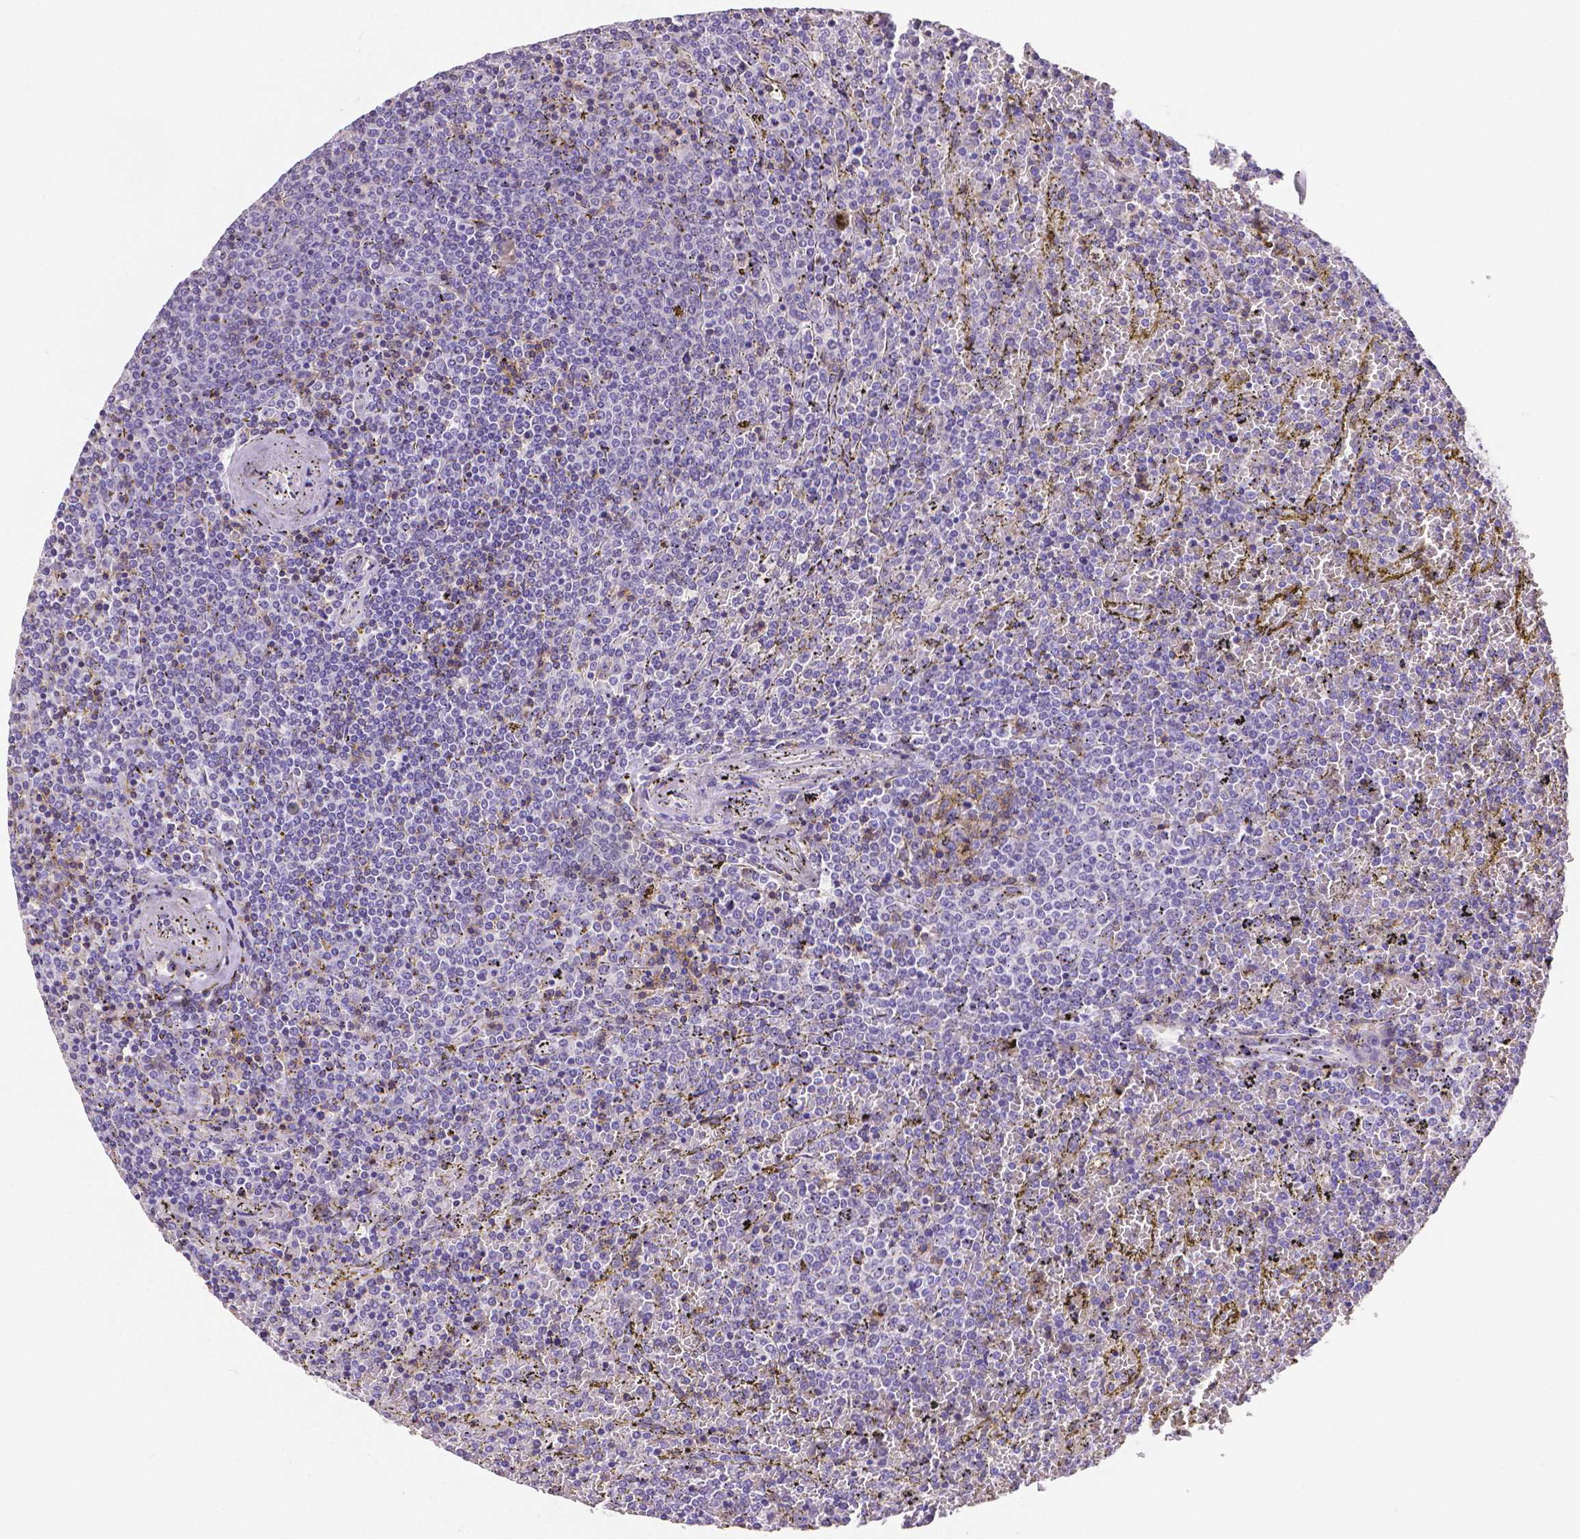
{"staining": {"intensity": "negative", "quantity": "none", "location": "none"}, "tissue": "lymphoma", "cell_type": "Tumor cells", "image_type": "cancer", "snomed": [{"axis": "morphology", "description": "Malignant lymphoma, non-Hodgkin's type, Low grade"}, {"axis": "topography", "description": "Spleen"}], "caption": "Lymphoma stained for a protein using immunohistochemistry (IHC) reveals no expression tumor cells.", "gene": "CD4", "patient": {"sex": "female", "age": 77}}